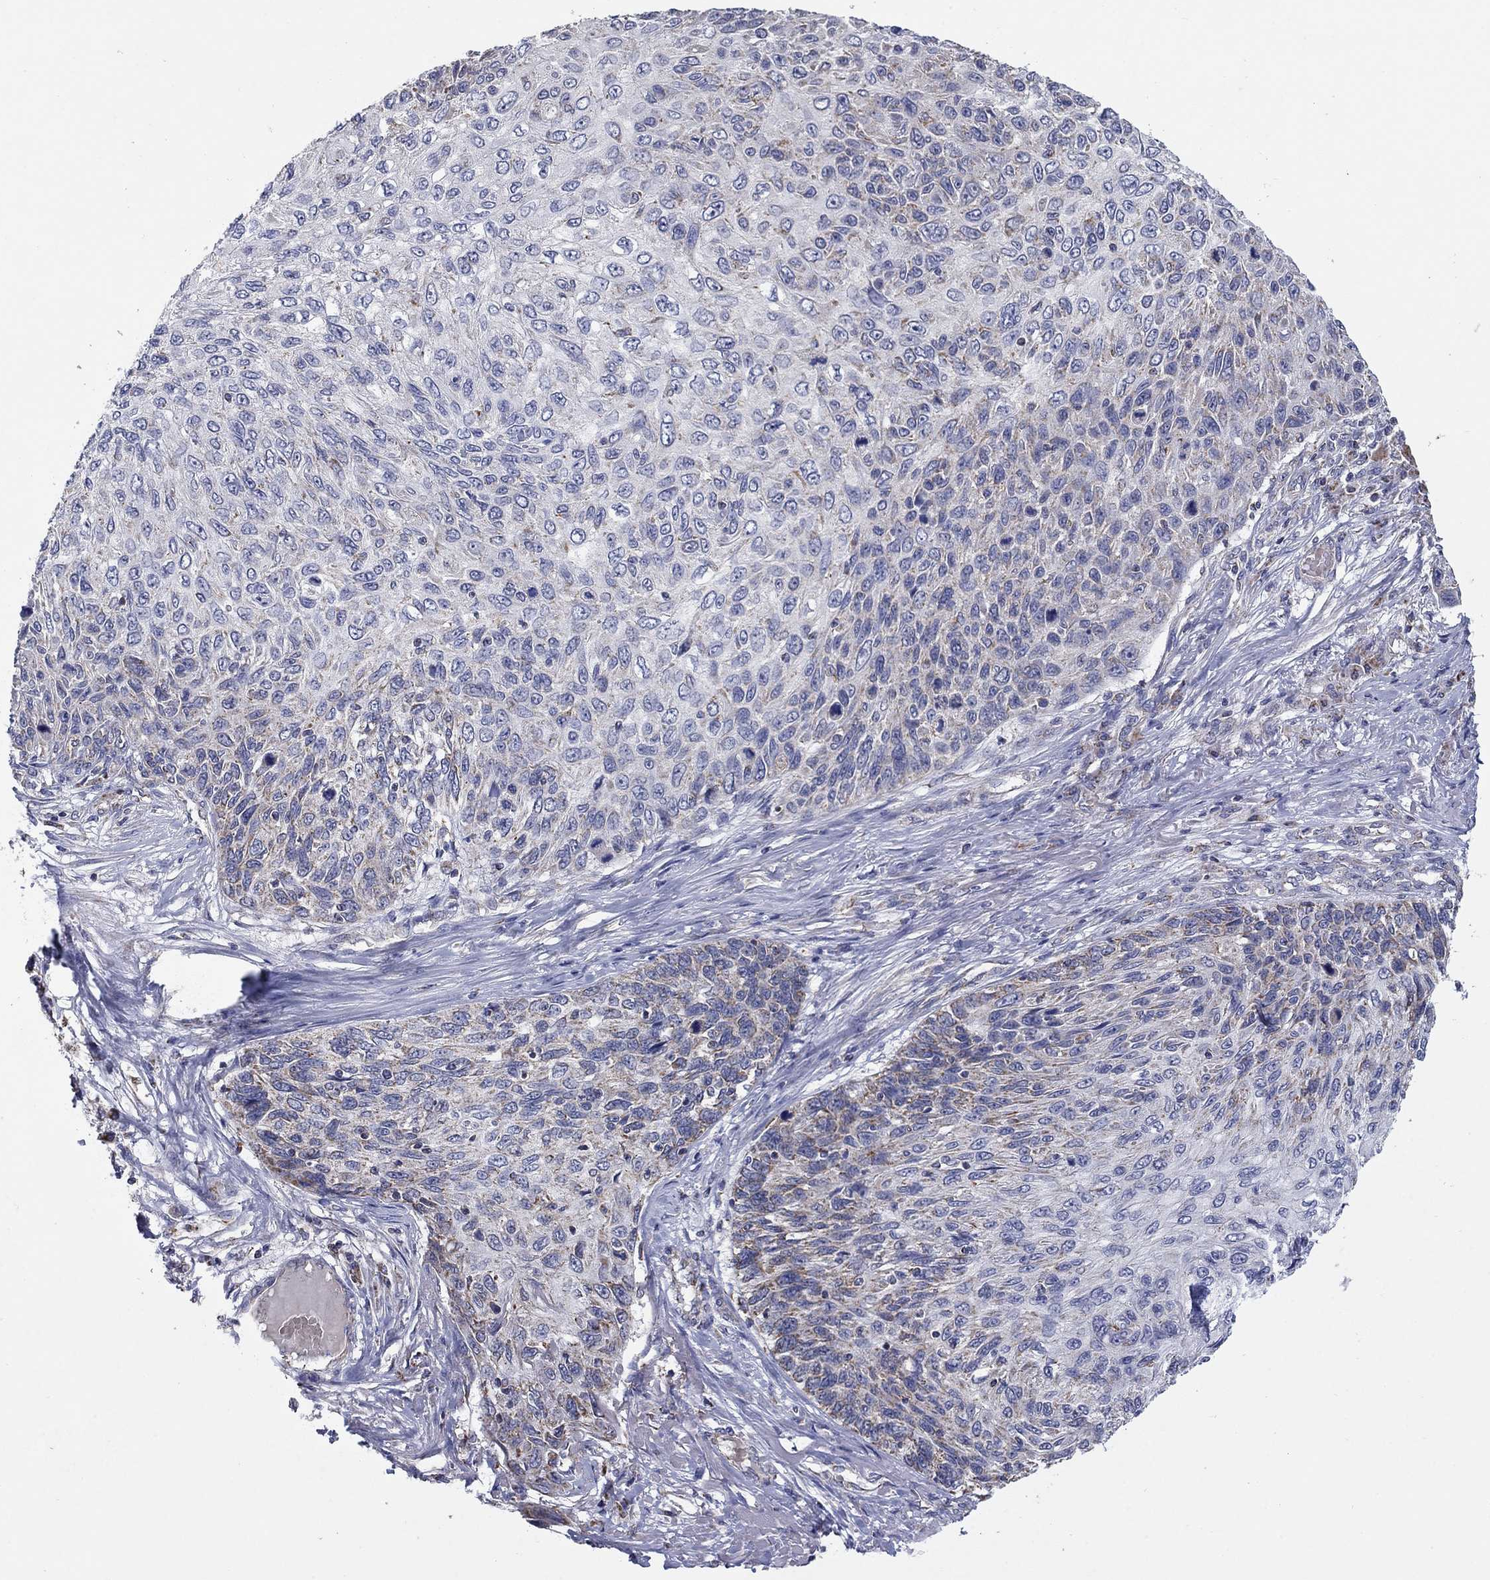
{"staining": {"intensity": "weak", "quantity": "<25%", "location": "cytoplasmic/membranous"}, "tissue": "skin cancer", "cell_type": "Tumor cells", "image_type": "cancer", "snomed": [{"axis": "morphology", "description": "Squamous cell carcinoma, NOS"}, {"axis": "topography", "description": "Skin"}], "caption": "A high-resolution histopathology image shows immunohistochemistry (IHC) staining of skin squamous cell carcinoma, which exhibits no significant expression in tumor cells. The staining was performed using DAB to visualize the protein expression in brown, while the nuclei were stained in blue with hematoxylin (Magnification: 20x).", "gene": "HPS5", "patient": {"sex": "male", "age": 92}}